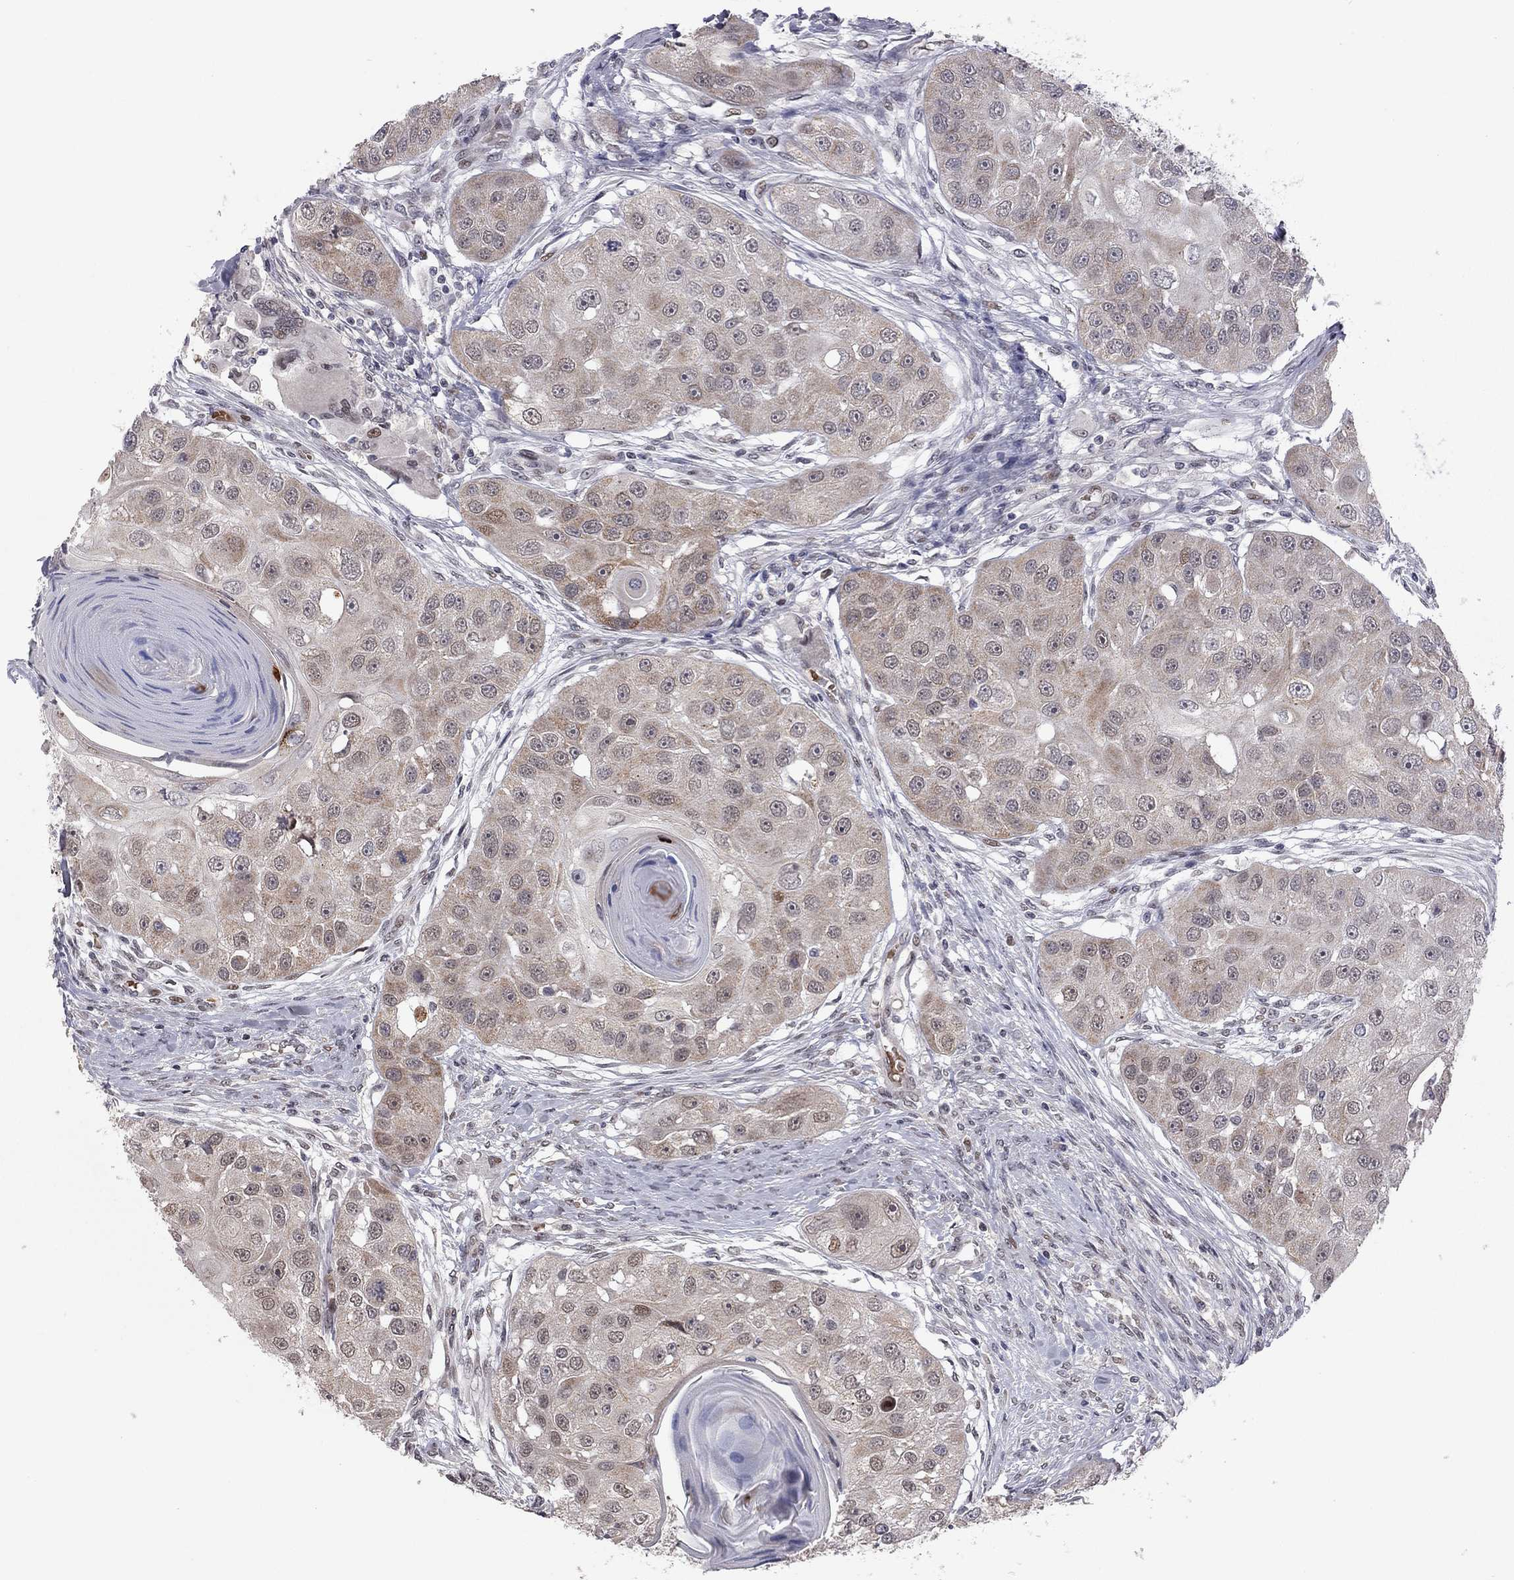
{"staining": {"intensity": "weak", "quantity": ">75%", "location": "cytoplasmic/membranous"}, "tissue": "head and neck cancer", "cell_type": "Tumor cells", "image_type": "cancer", "snomed": [{"axis": "morphology", "description": "Normal tissue, NOS"}, {"axis": "morphology", "description": "Squamous cell carcinoma, NOS"}, {"axis": "topography", "description": "Skeletal muscle"}, {"axis": "topography", "description": "Head-Neck"}], "caption": "Head and neck squamous cell carcinoma stained for a protein displays weak cytoplasmic/membranous positivity in tumor cells.", "gene": "MC3R", "patient": {"sex": "male", "age": 51}}